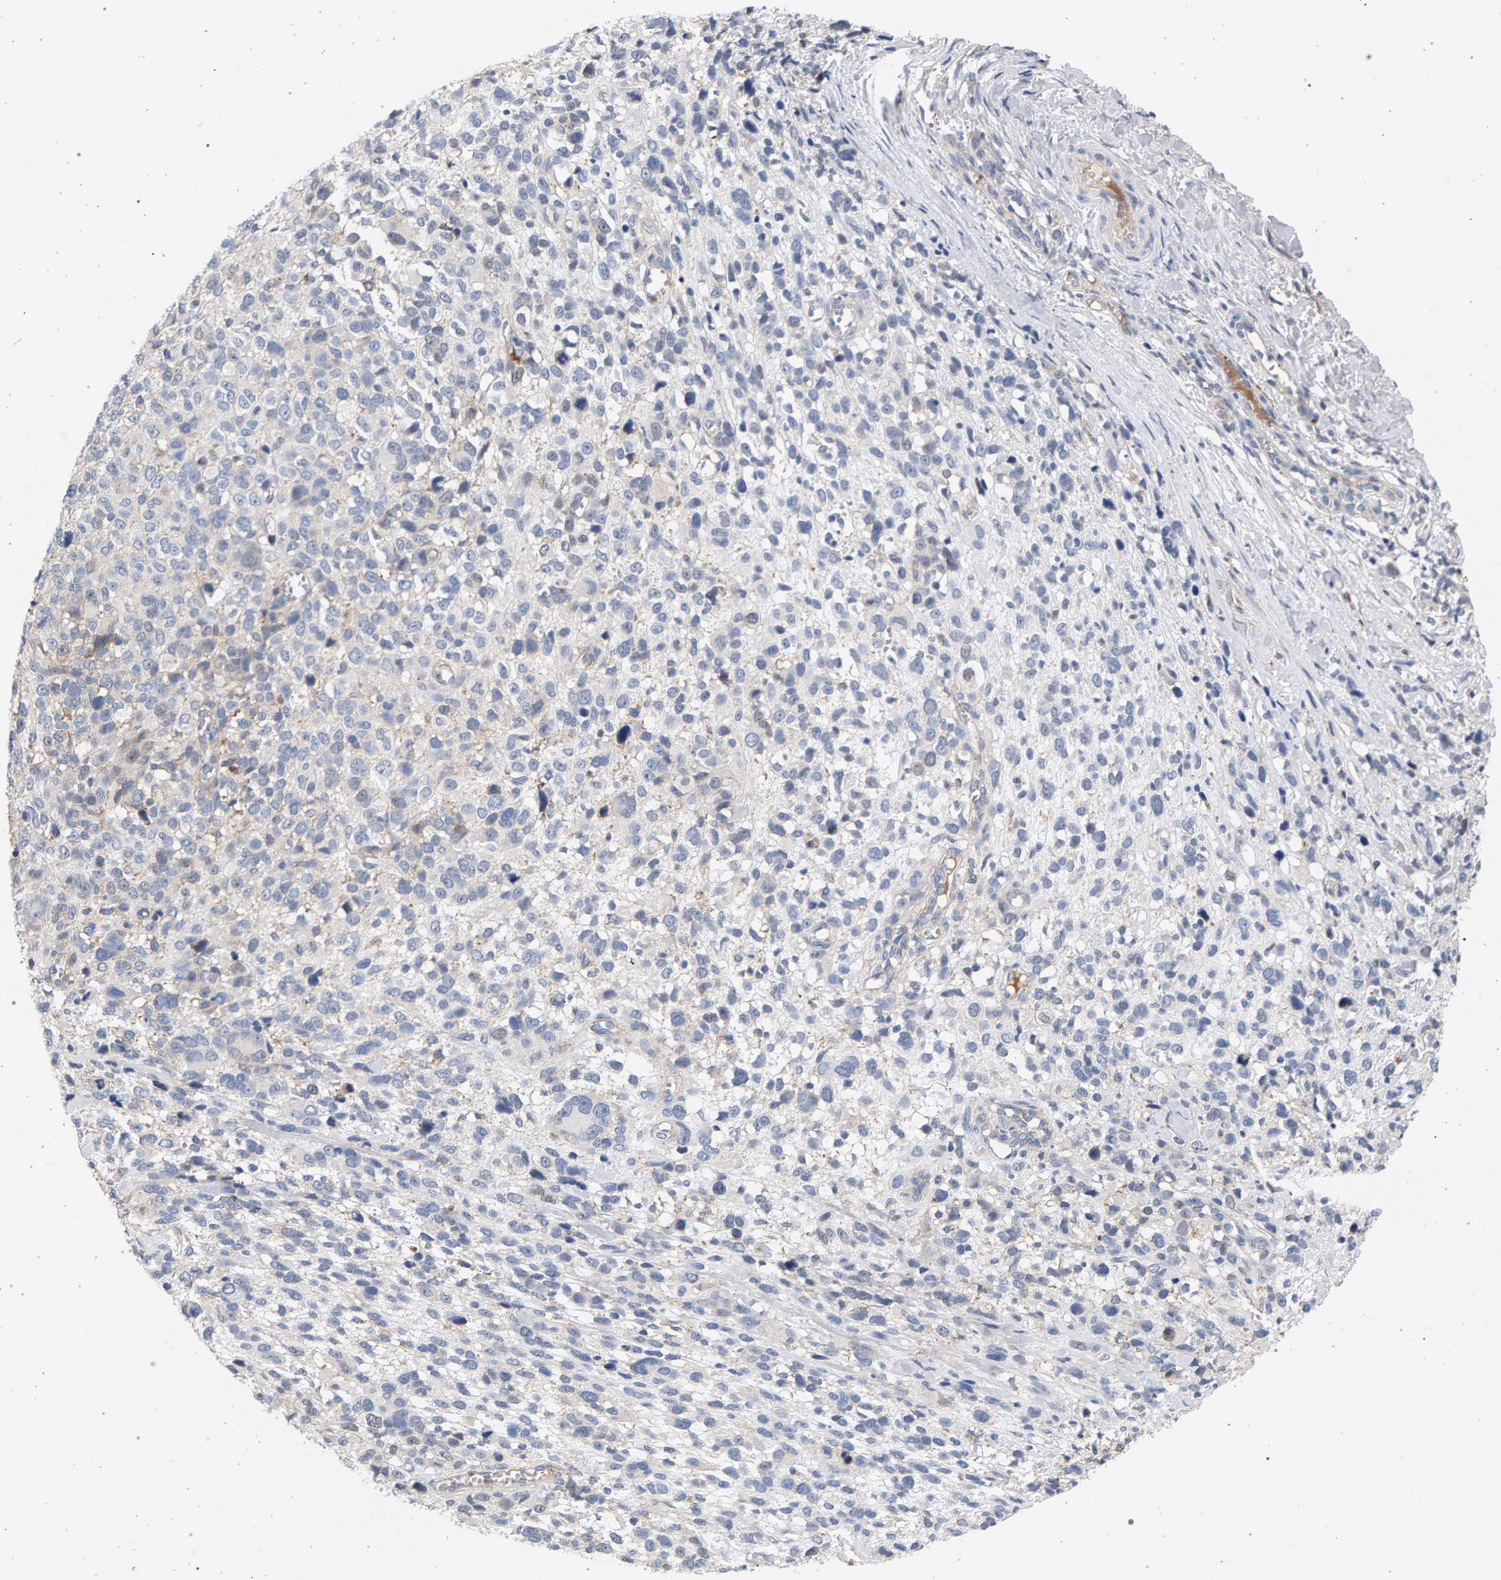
{"staining": {"intensity": "negative", "quantity": "none", "location": "none"}, "tissue": "melanoma", "cell_type": "Tumor cells", "image_type": "cancer", "snomed": [{"axis": "morphology", "description": "Malignant melanoma, NOS"}, {"axis": "topography", "description": "Skin"}], "caption": "Tumor cells are negative for brown protein staining in malignant melanoma. (Brightfield microscopy of DAB (3,3'-diaminobenzidine) immunohistochemistry at high magnification).", "gene": "MAMDC2", "patient": {"sex": "female", "age": 55}}